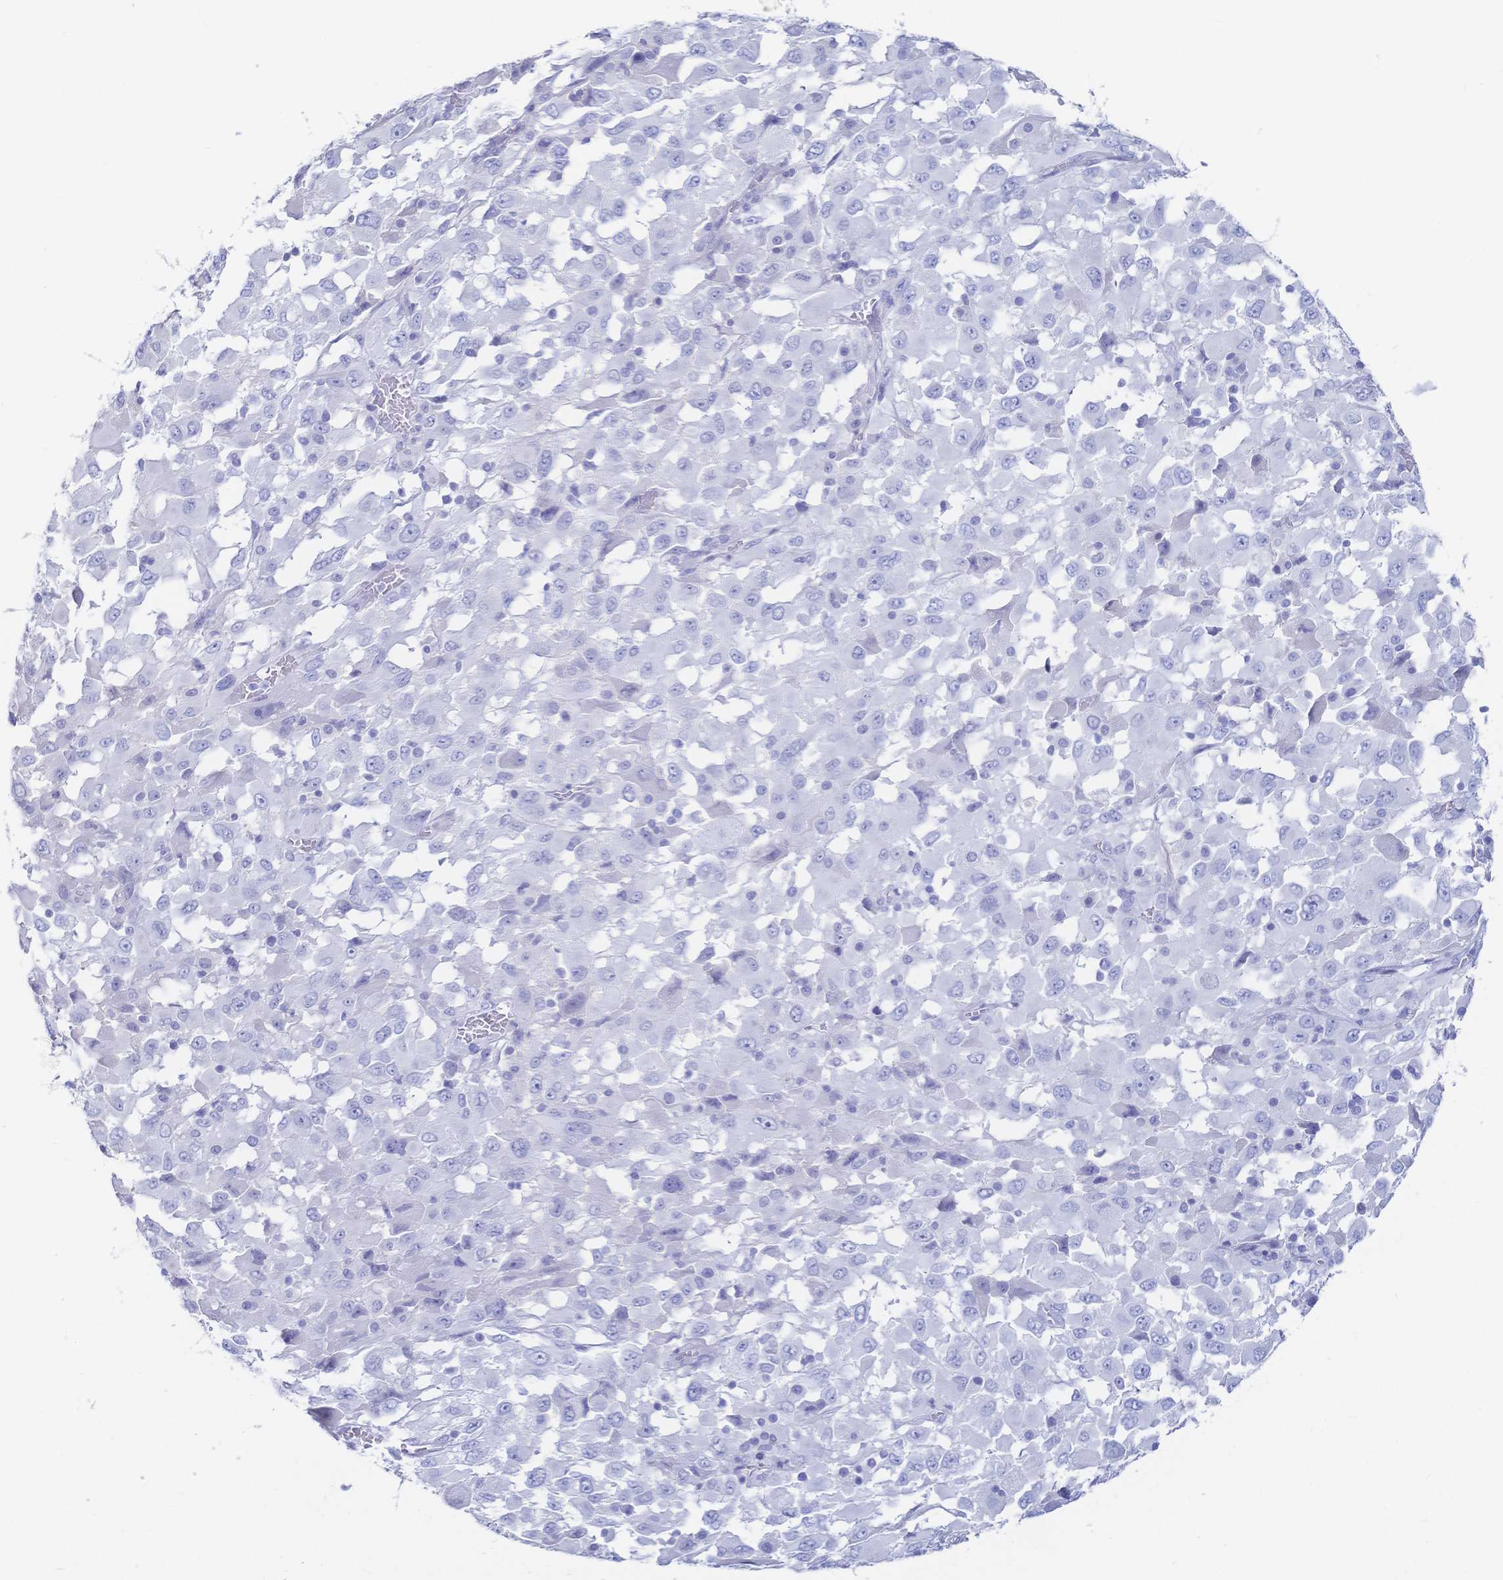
{"staining": {"intensity": "negative", "quantity": "none", "location": "none"}, "tissue": "melanoma", "cell_type": "Tumor cells", "image_type": "cancer", "snomed": [{"axis": "morphology", "description": "Malignant melanoma, Metastatic site"}, {"axis": "topography", "description": "Soft tissue"}], "caption": "Immunohistochemistry photomicrograph of neoplastic tissue: melanoma stained with DAB (3,3'-diaminobenzidine) demonstrates no significant protein positivity in tumor cells. (Immunohistochemistry (ihc), brightfield microscopy, high magnification).", "gene": "IL2RB", "patient": {"sex": "male", "age": 50}}